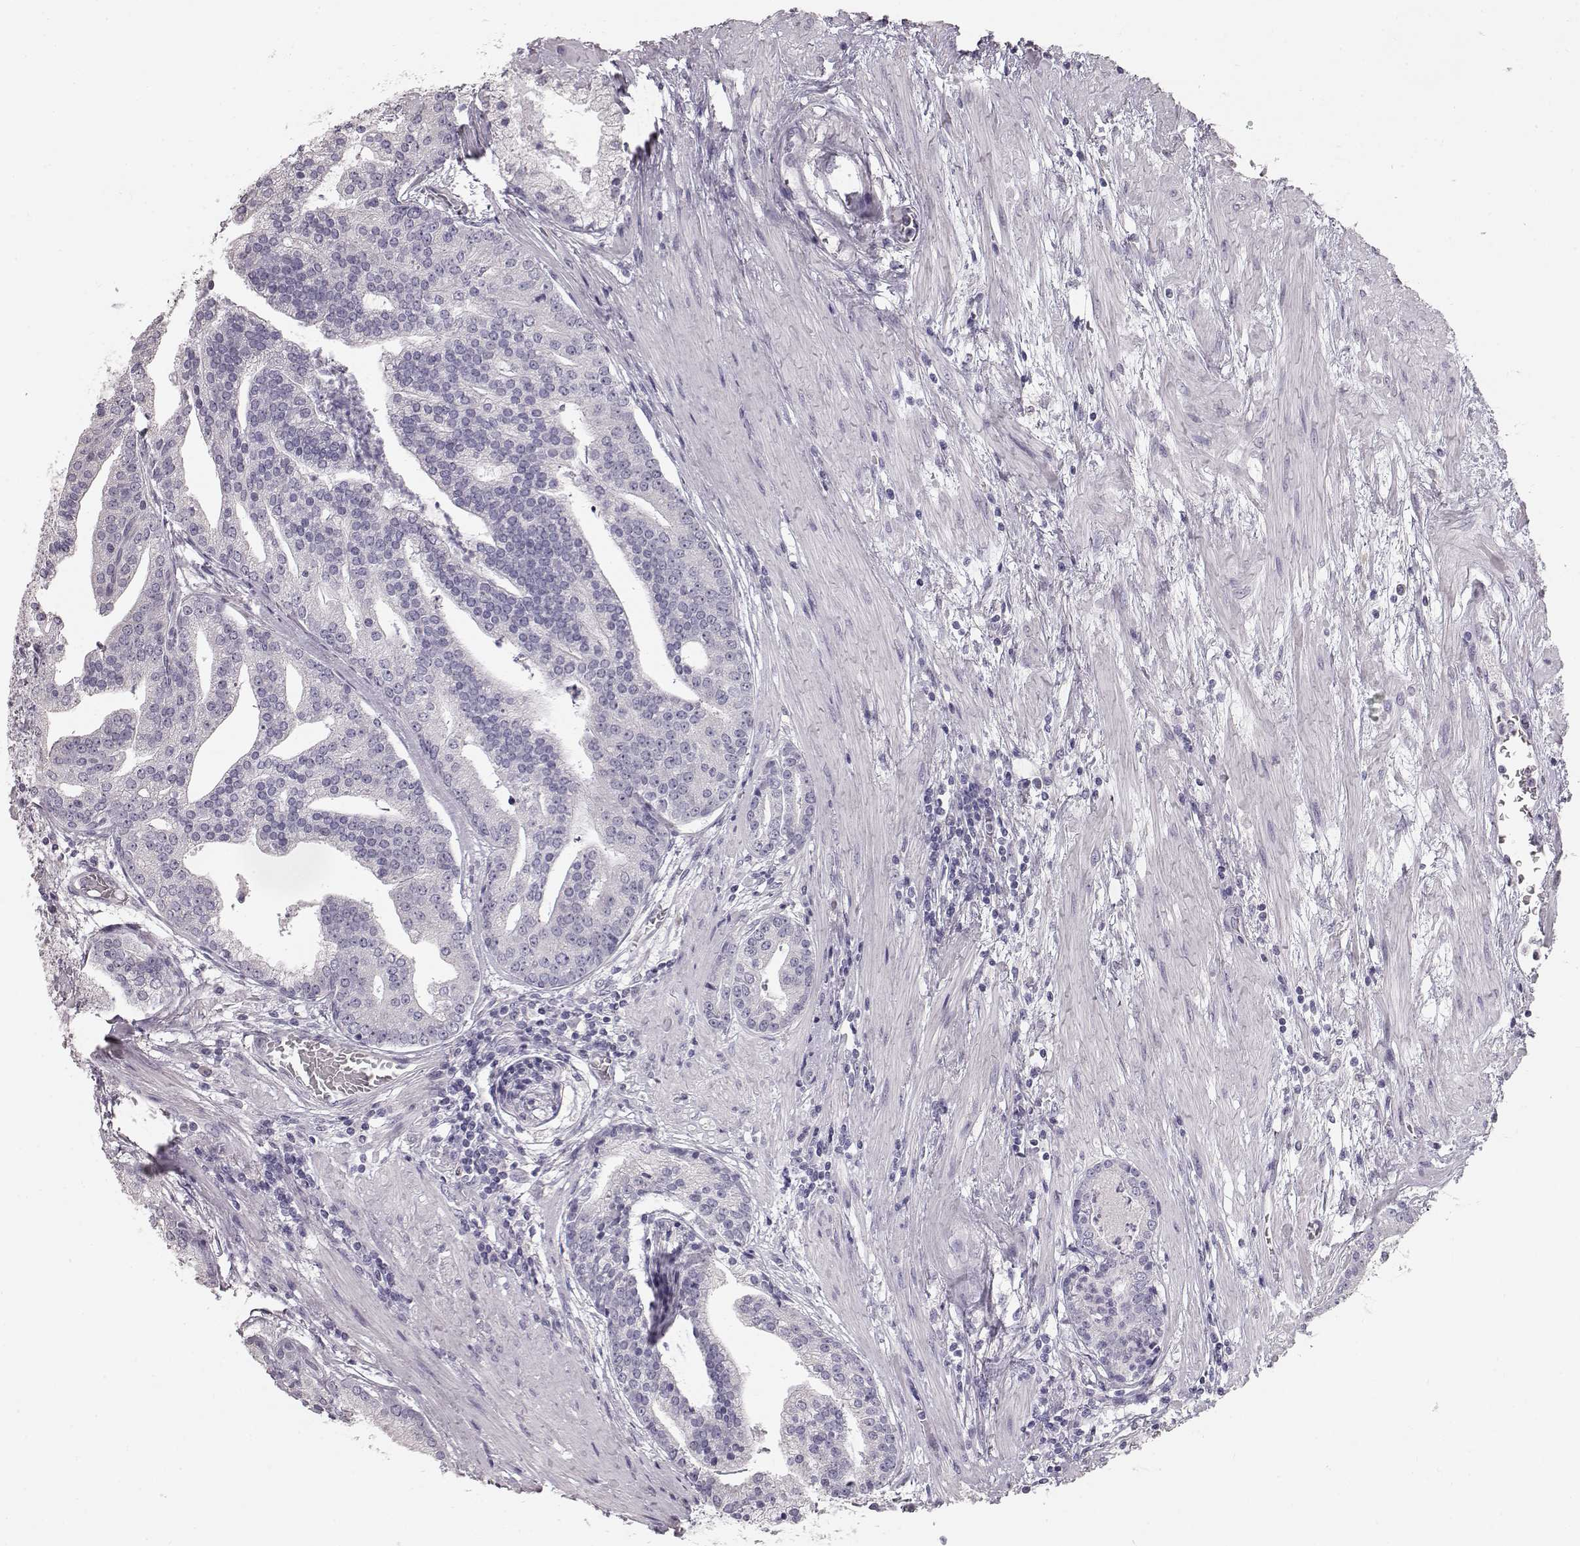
{"staining": {"intensity": "negative", "quantity": "none", "location": "none"}, "tissue": "prostate cancer", "cell_type": "Tumor cells", "image_type": "cancer", "snomed": [{"axis": "morphology", "description": "Adenocarcinoma, NOS"}, {"axis": "topography", "description": "Prostate and seminal vesicle, NOS"}, {"axis": "topography", "description": "Prostate"}], "caption": "Immunohistochemical staining of human prostate cancer (adenocarcinoma) displays no significant positivity in tumor cells.", "gene": "KRT33A", "patient": {"sex": "male", "age": 44}}